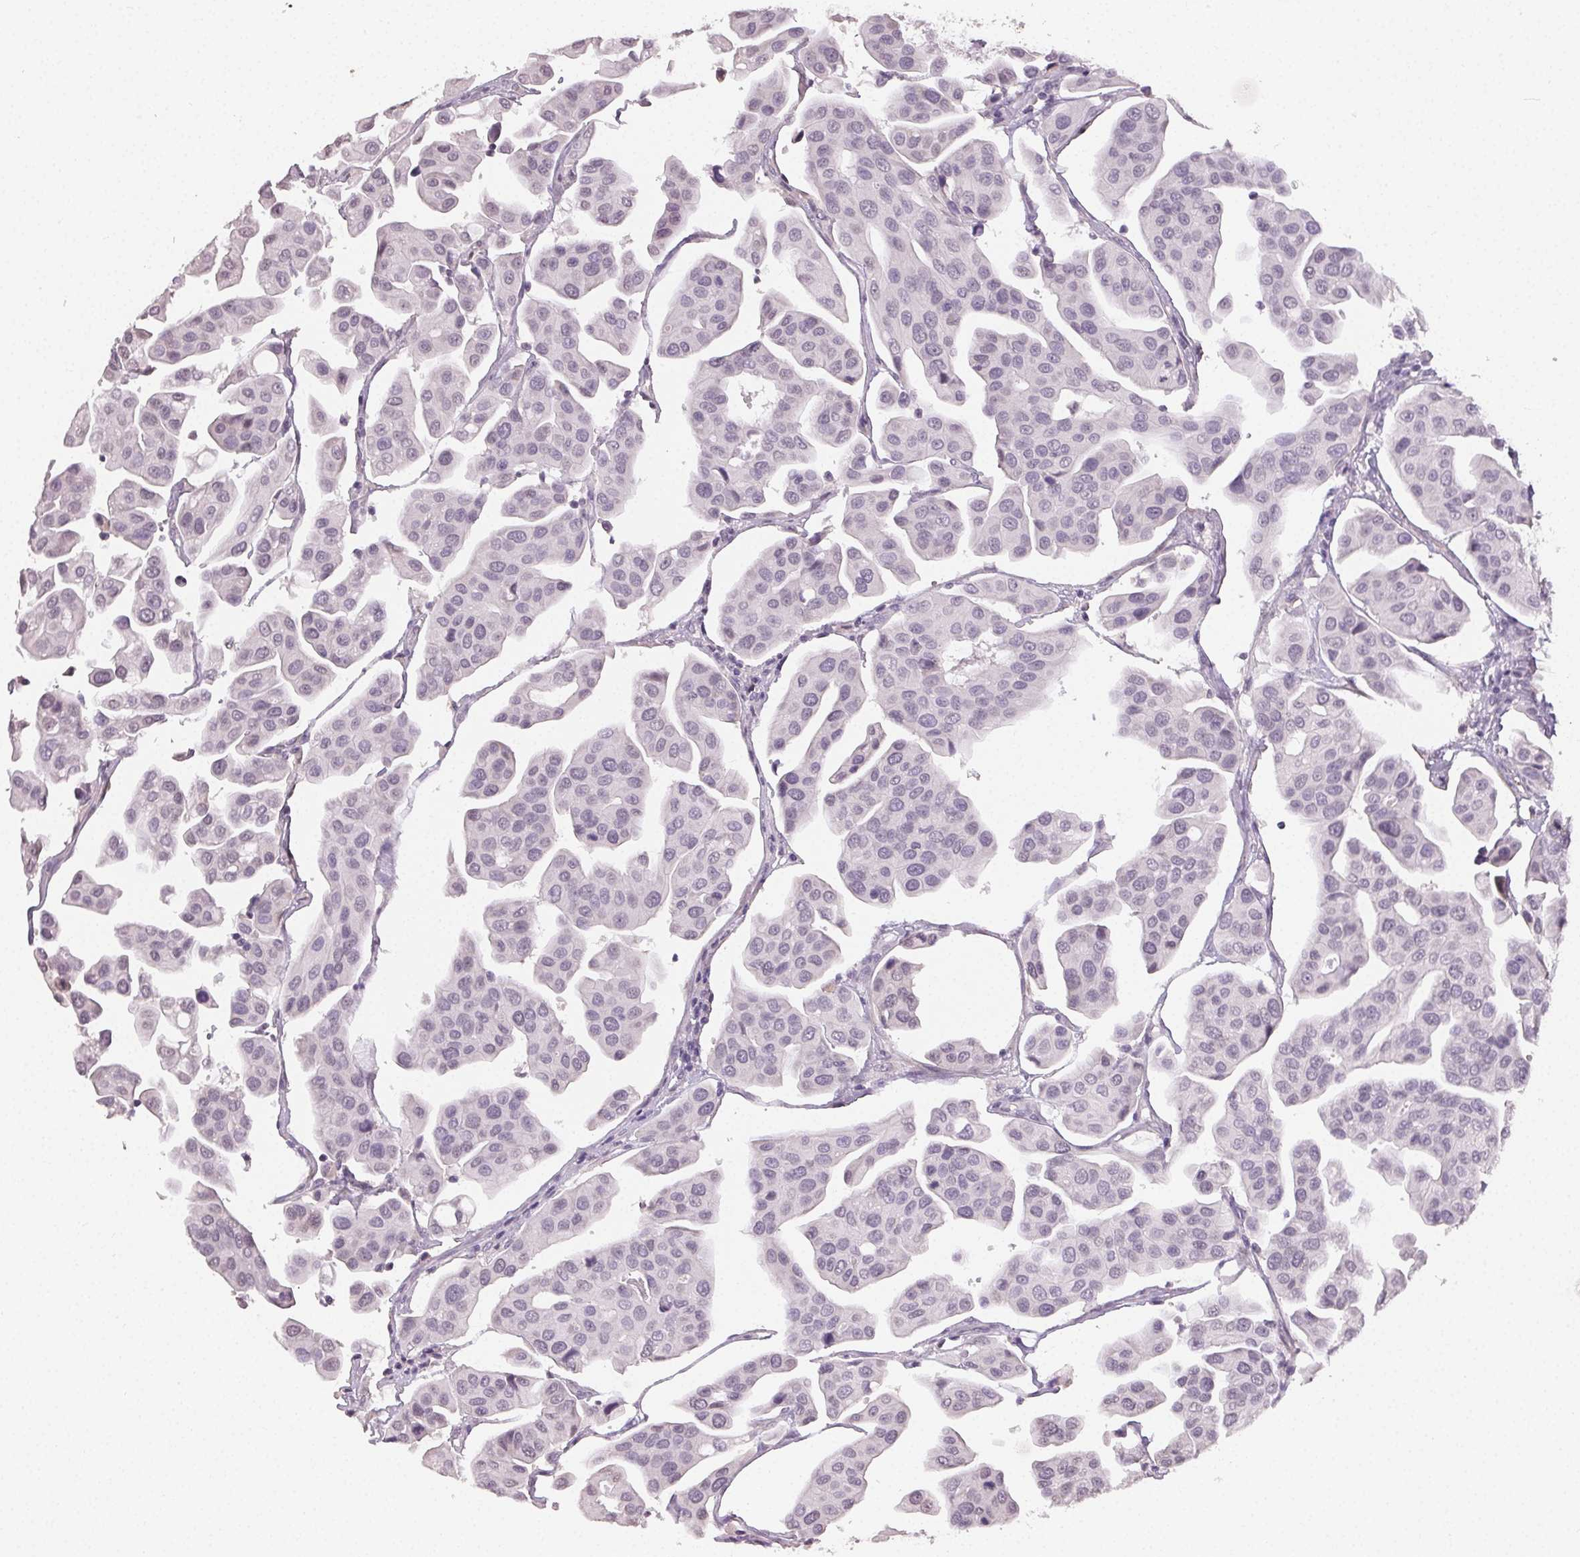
{"staining": {"intensity": "negative", "quantity": "none", "location": "none"}, "tissue": "renal cancer", "cell_type": "Tumor cells", "image_type": "cancer", "snomed": [{"axis": "morphology", "description": "Adenocarcinoma, NOS"}, {"axis": "topography", "description": "Urinary bladder"}], "caption": "Tumor cells are negative for brown protein staining in renal cancer.", "gene": "TMEM174", "patient": {"sex": "male", "age": 61}}